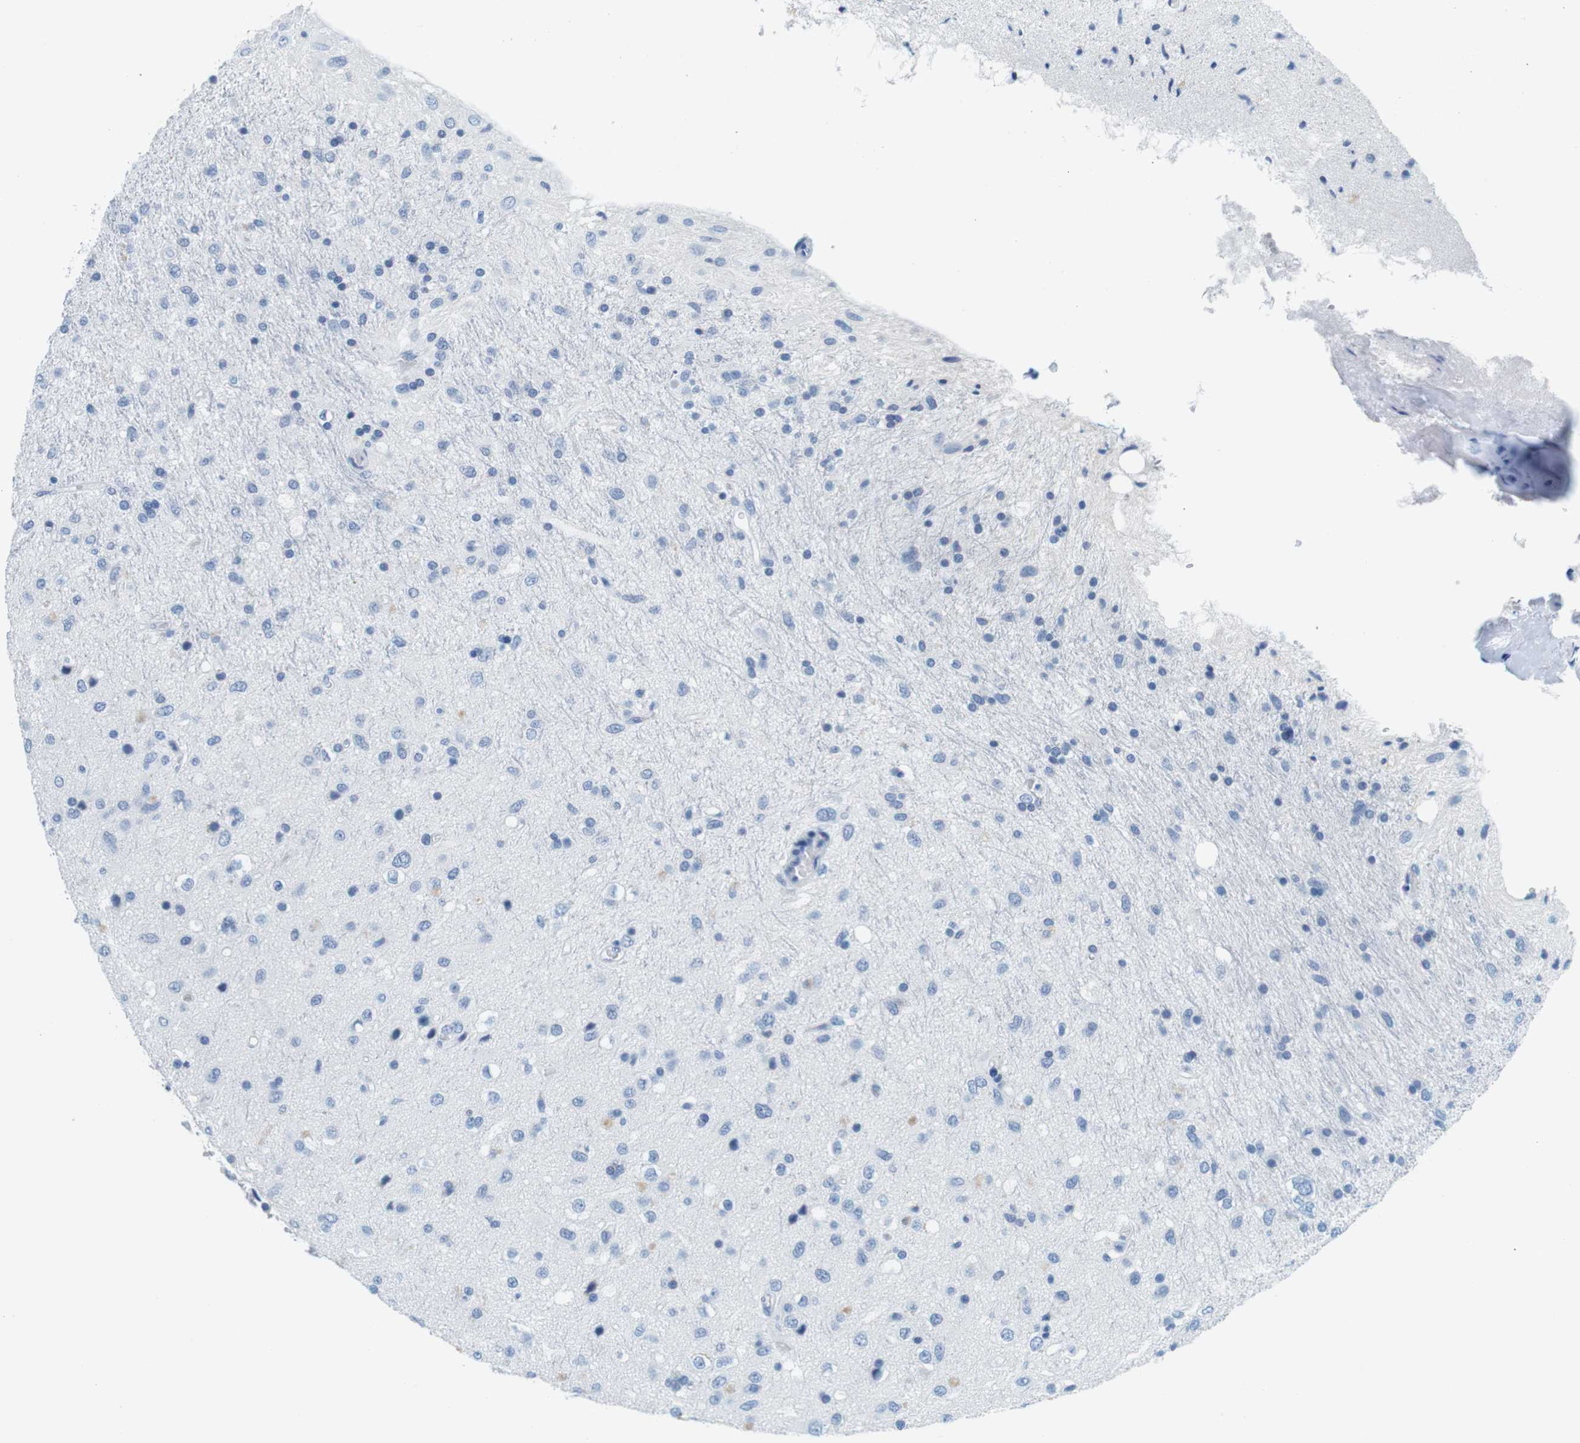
{"staining": {"intensity": "negative", "quantity": "none", "location": "none"}, "tissue": "glioma", "cell_type": "Tumor cells", "image_type": "cancer", "snomed": [{"axis": "morphology", "description": "Glioma, malignant, Low grade"}, {"axis": "topography", "description": "Brain"}], "caption": "Protein analysis of malignant glioma (low-grade) exhibits no significant staining in tumor cells.", "gene": "CYP2C9", "patient": {"sex": "male", "age": 77}}